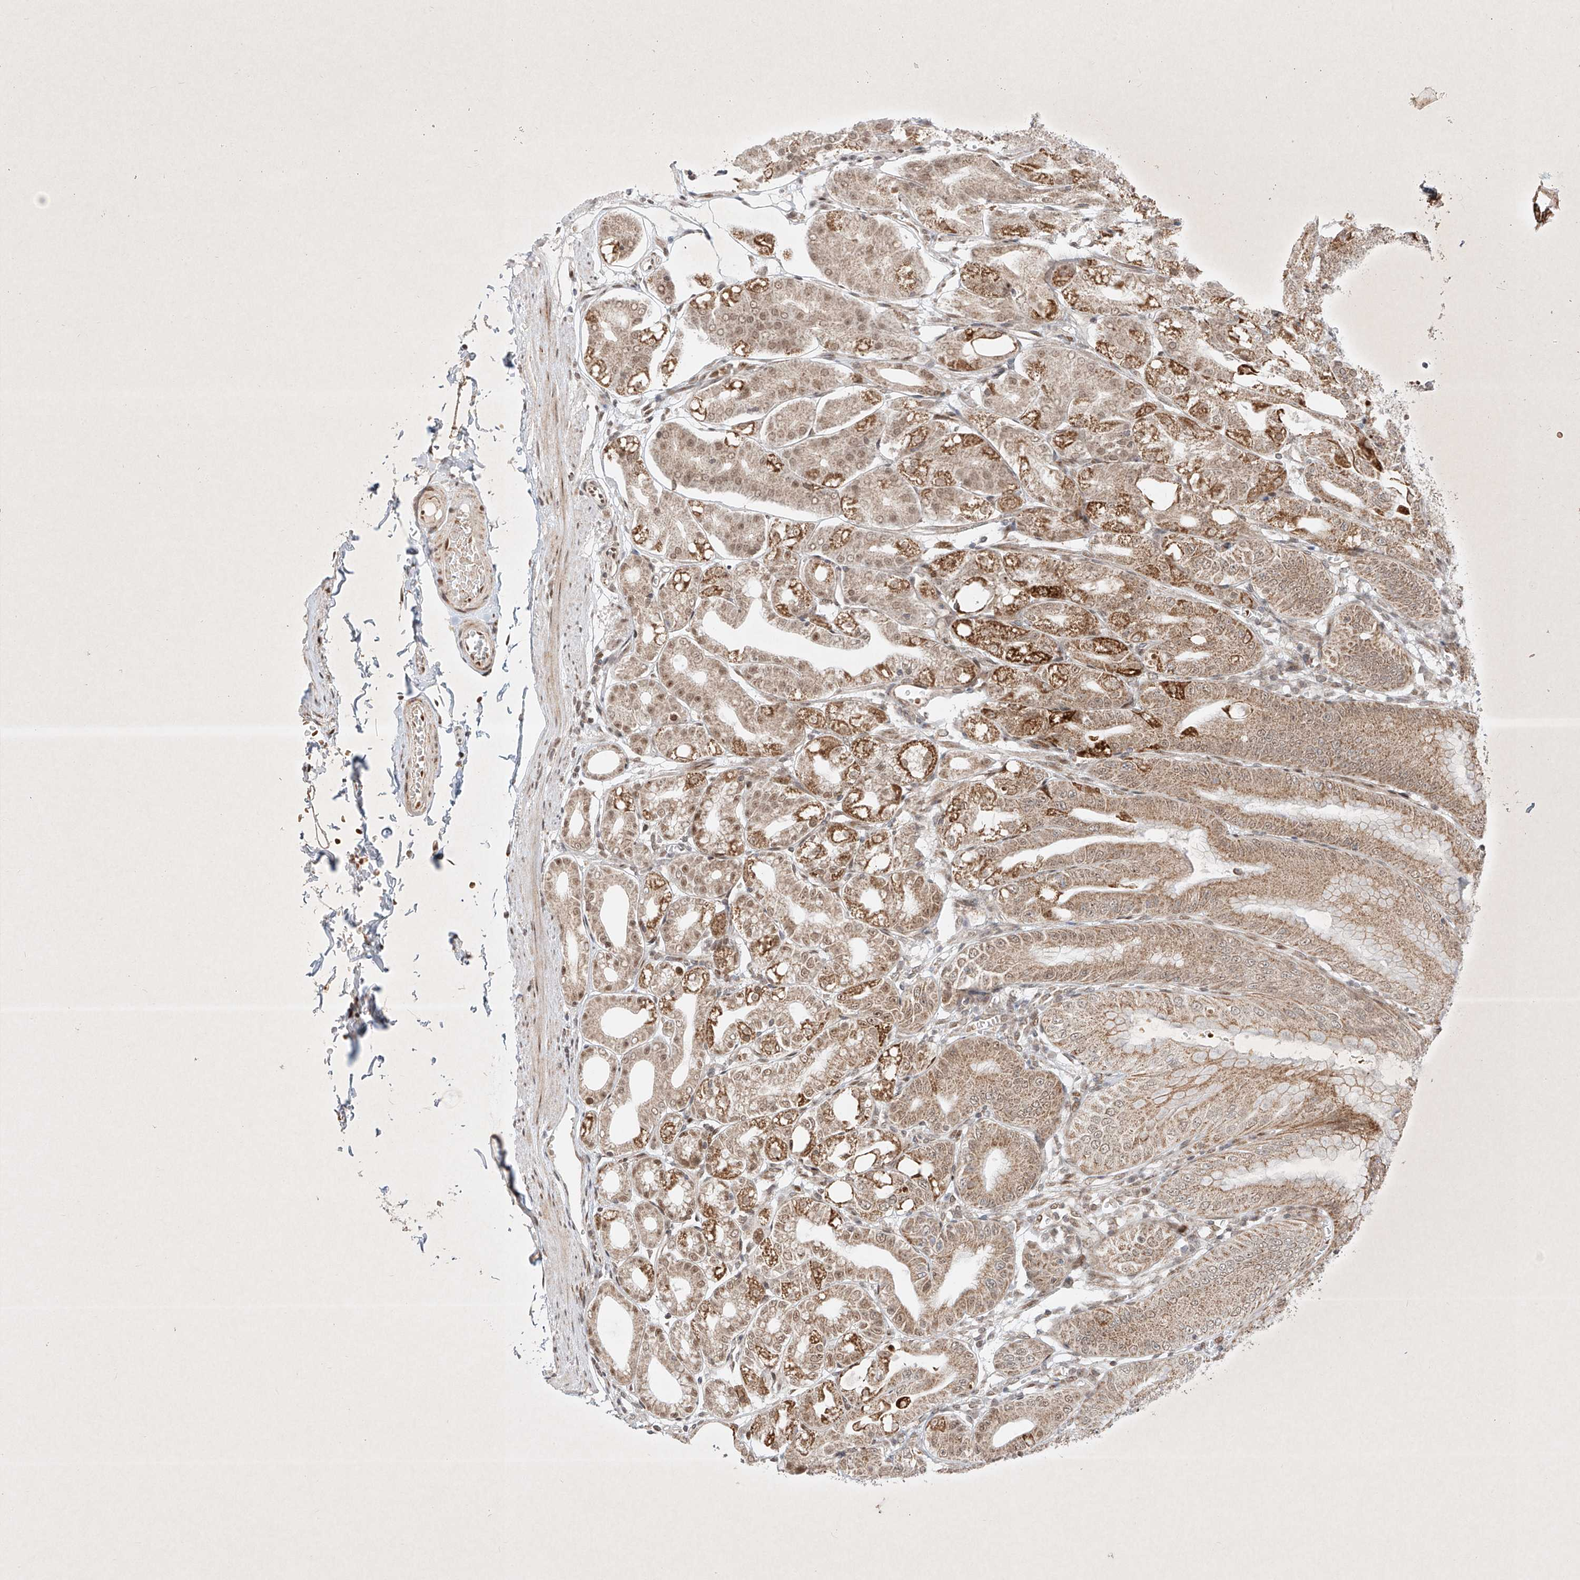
{"staining": {"intensity": "moderate", "quantity": ">75%", "location": "cytoplasmic/membranous,nuclear"}, "tissue": "stomach", "cell_type": "Glandular cells", "image_type": "normal", "snomed": [{"axis": "morphology", "description": "Normal tissue, NOS"}, {"axis": "topography", "description": "Stomach, lower"}], "caption": "Protein expression analysis of normal human stomach reveals moderate cytoplasmic/membranous,nuclear positivity in approximately >75% of glandular cells. (Brightfield microscopy of DAB IHC at high magnification).", "gene": "EPG5", "patient": {"sex": "male", "age": 71}}